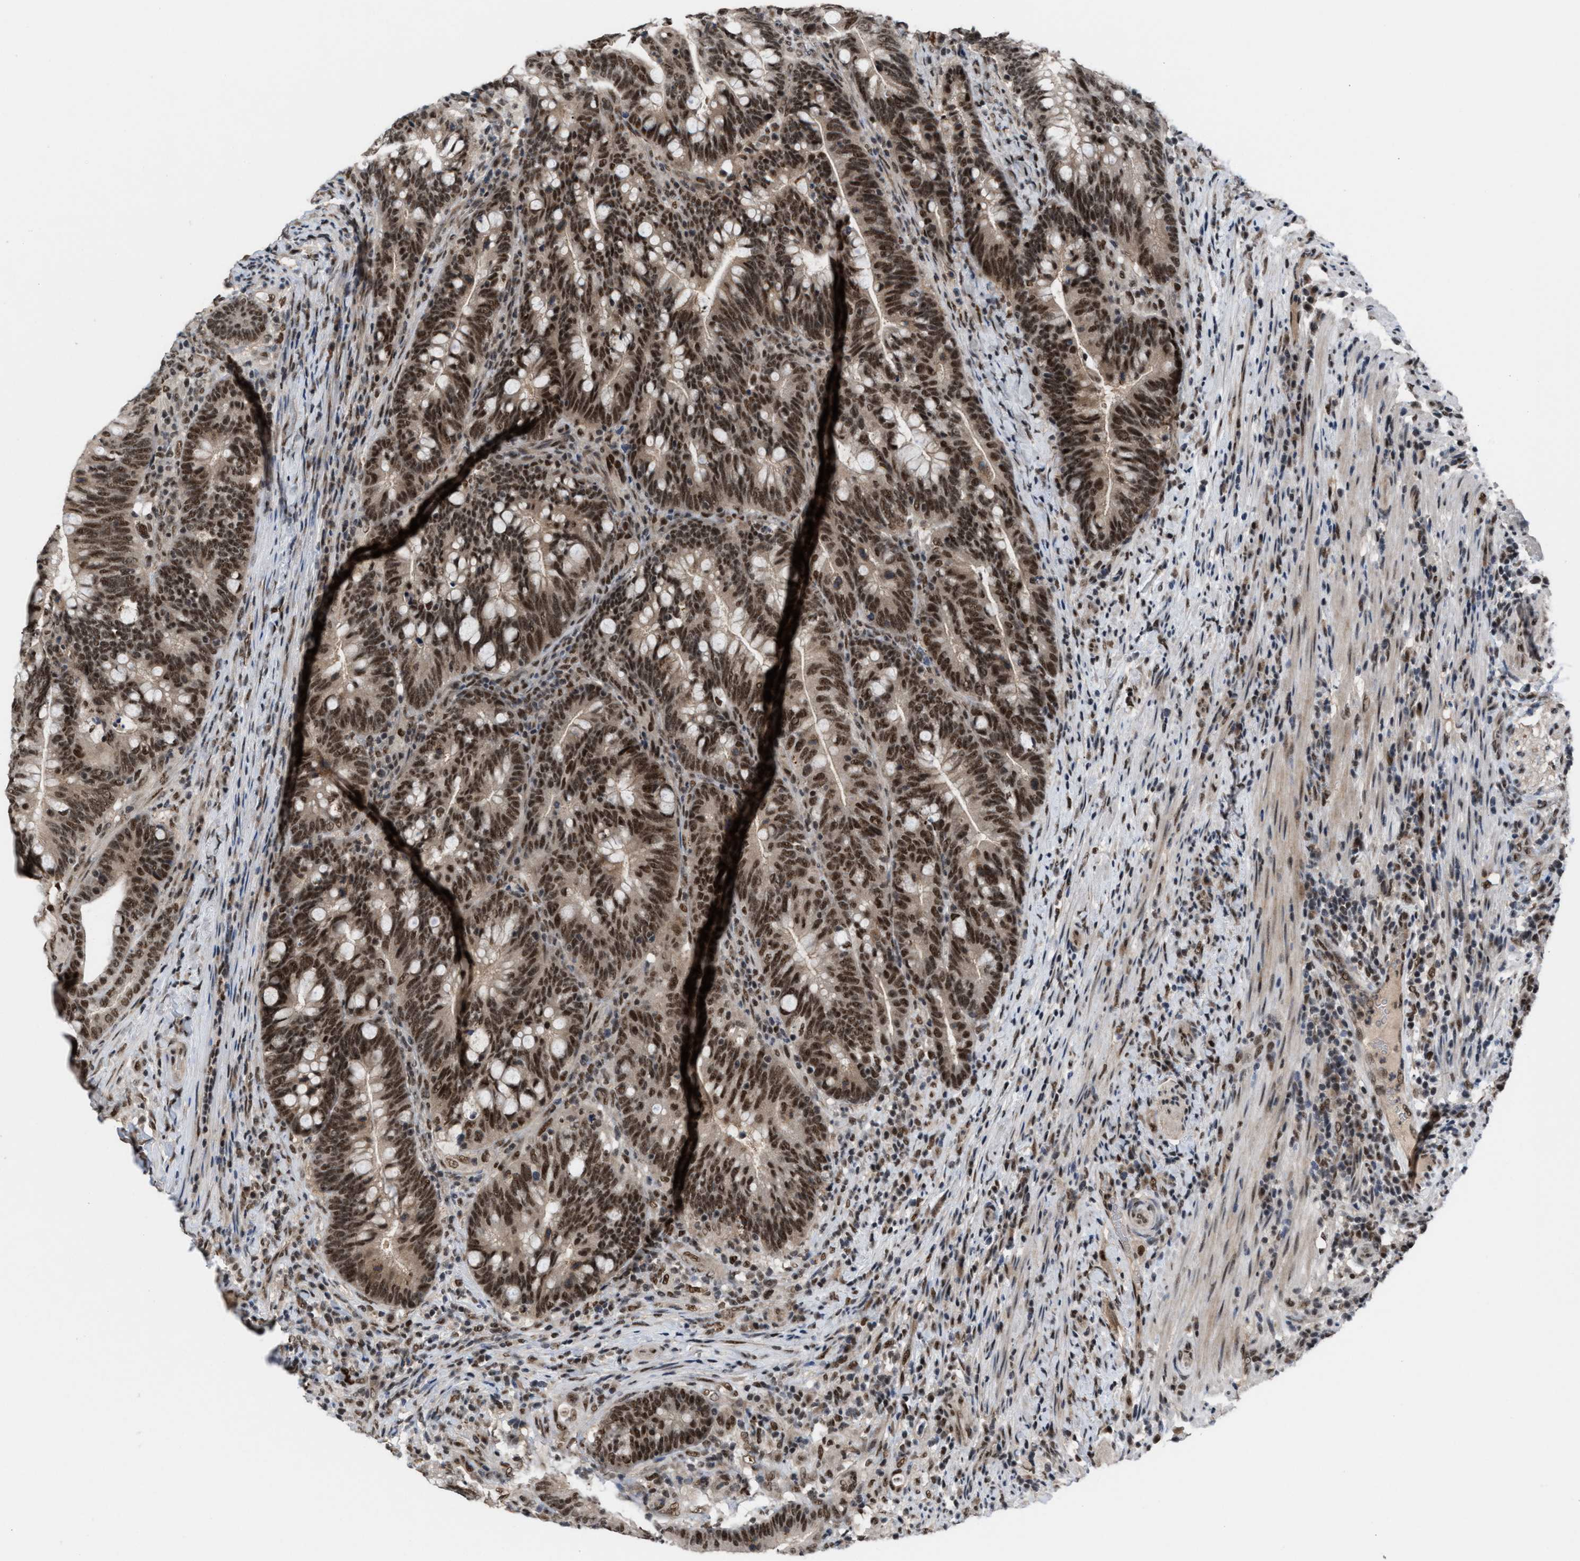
{"staining": {"intensity": "strong", "quantity": ">75%", "location": "nuclear"}, "tissue": "colorectal cancer", "cell_type": "Tumor cells", "image_type": "cancer", "snomed": [{"axis": "morphology", "description": "Adenocarcinoma, NOS"}, {"axis": "topography", "description": "Colon"}], "caption": "Human colorectal cancer stained with a protein marker reveals strong staining in tumor cells.", "gene": "PRPF4", "patient": {"sex": "female", "age": 66}}